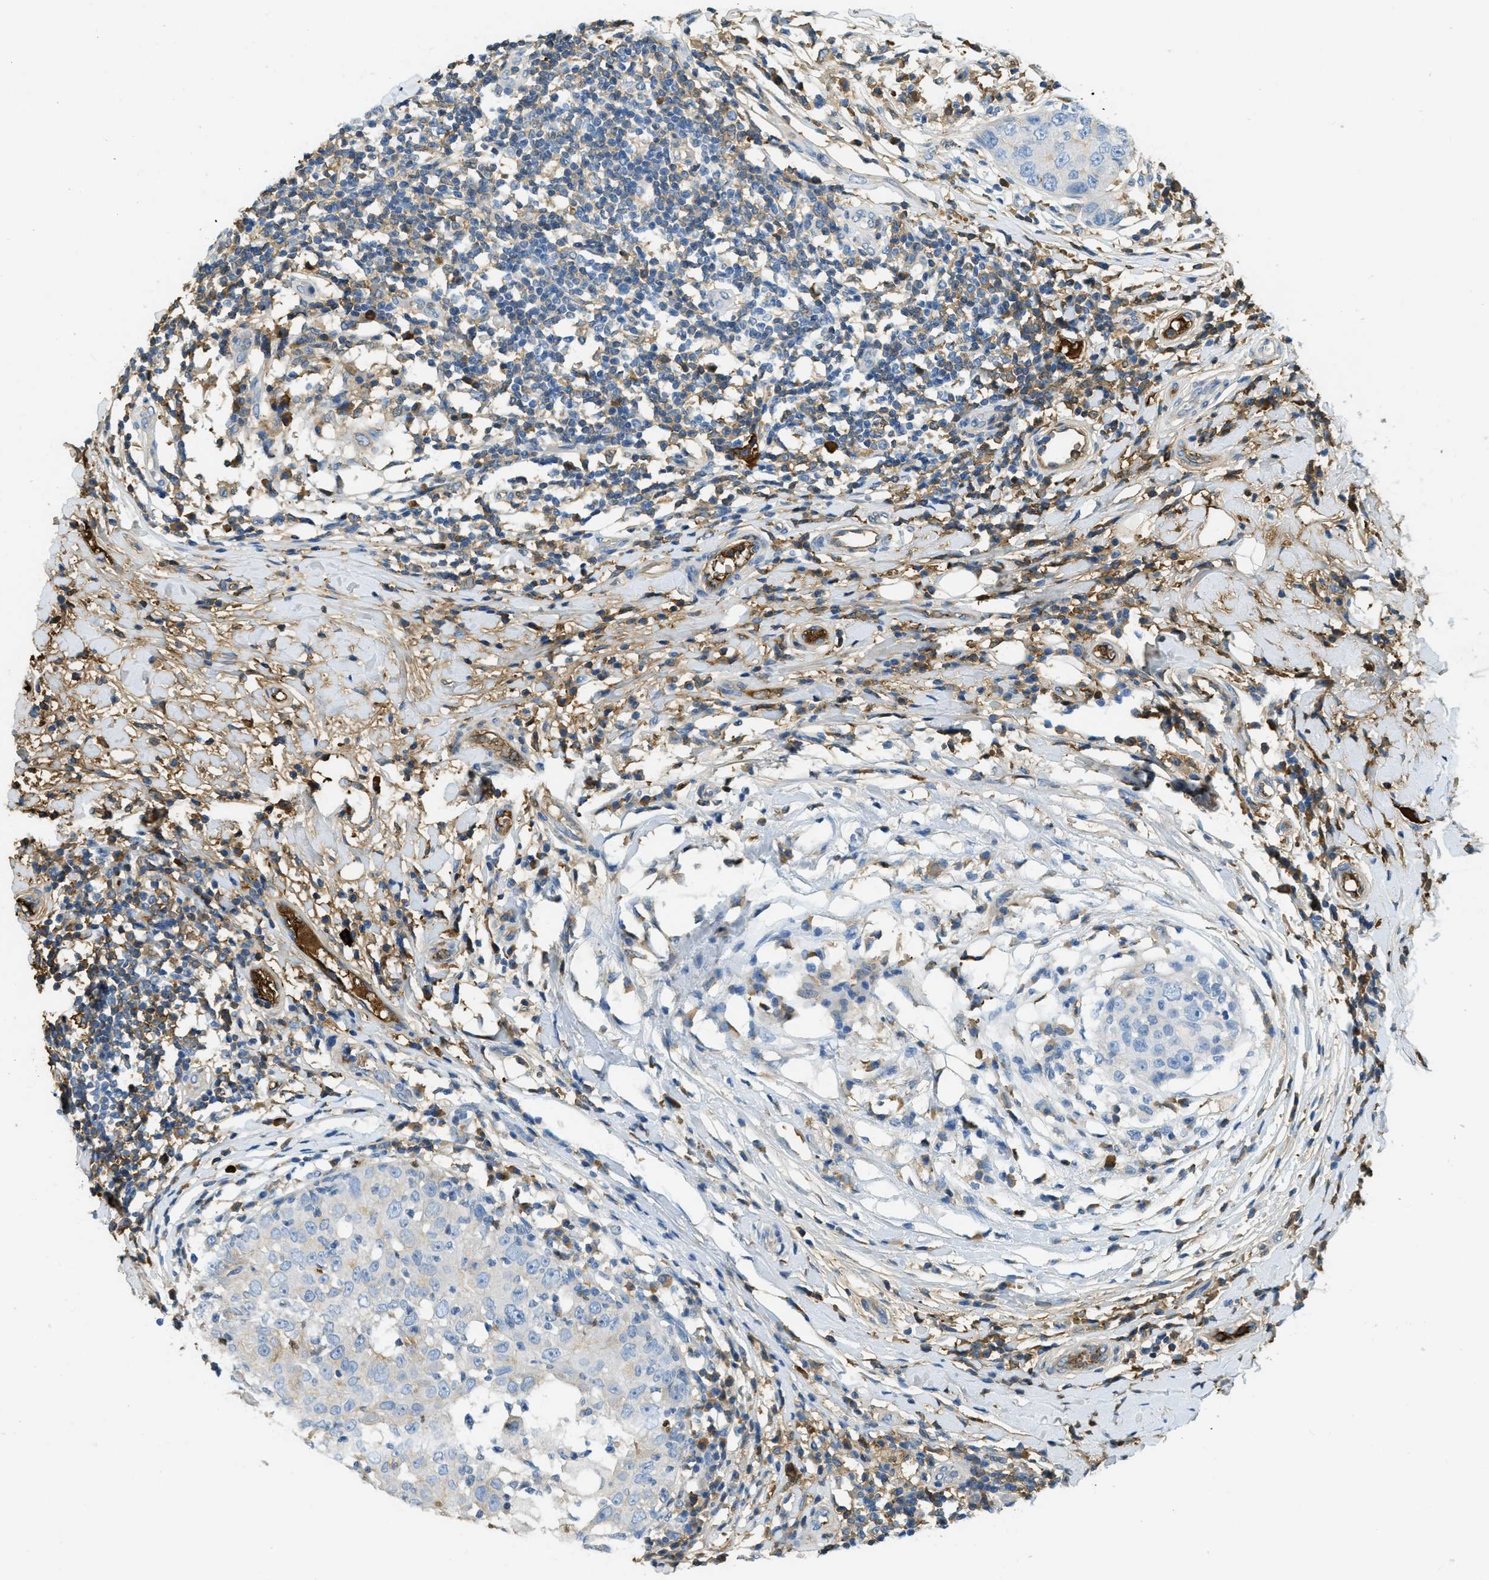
{"staining": {"intensity": "weak", "quantity": "<25%", "location": "cytoplasmic/membranous"}, "tissue": "breast cancer", "cell_type": "Tumor cells", "image_type": "cancer", "snomed": [{"axis": "morphology", "description": "Duct carcinoma"}, {"axis": "topography", "description": "Breast"}], "caption": "The image displays no staining of tumor cells in breast cancer (invasive ductal carcinoma). Nuclei are stained in blue.", "gene": "PRTN3", "patient": {"sex": "female", "age": 27}}